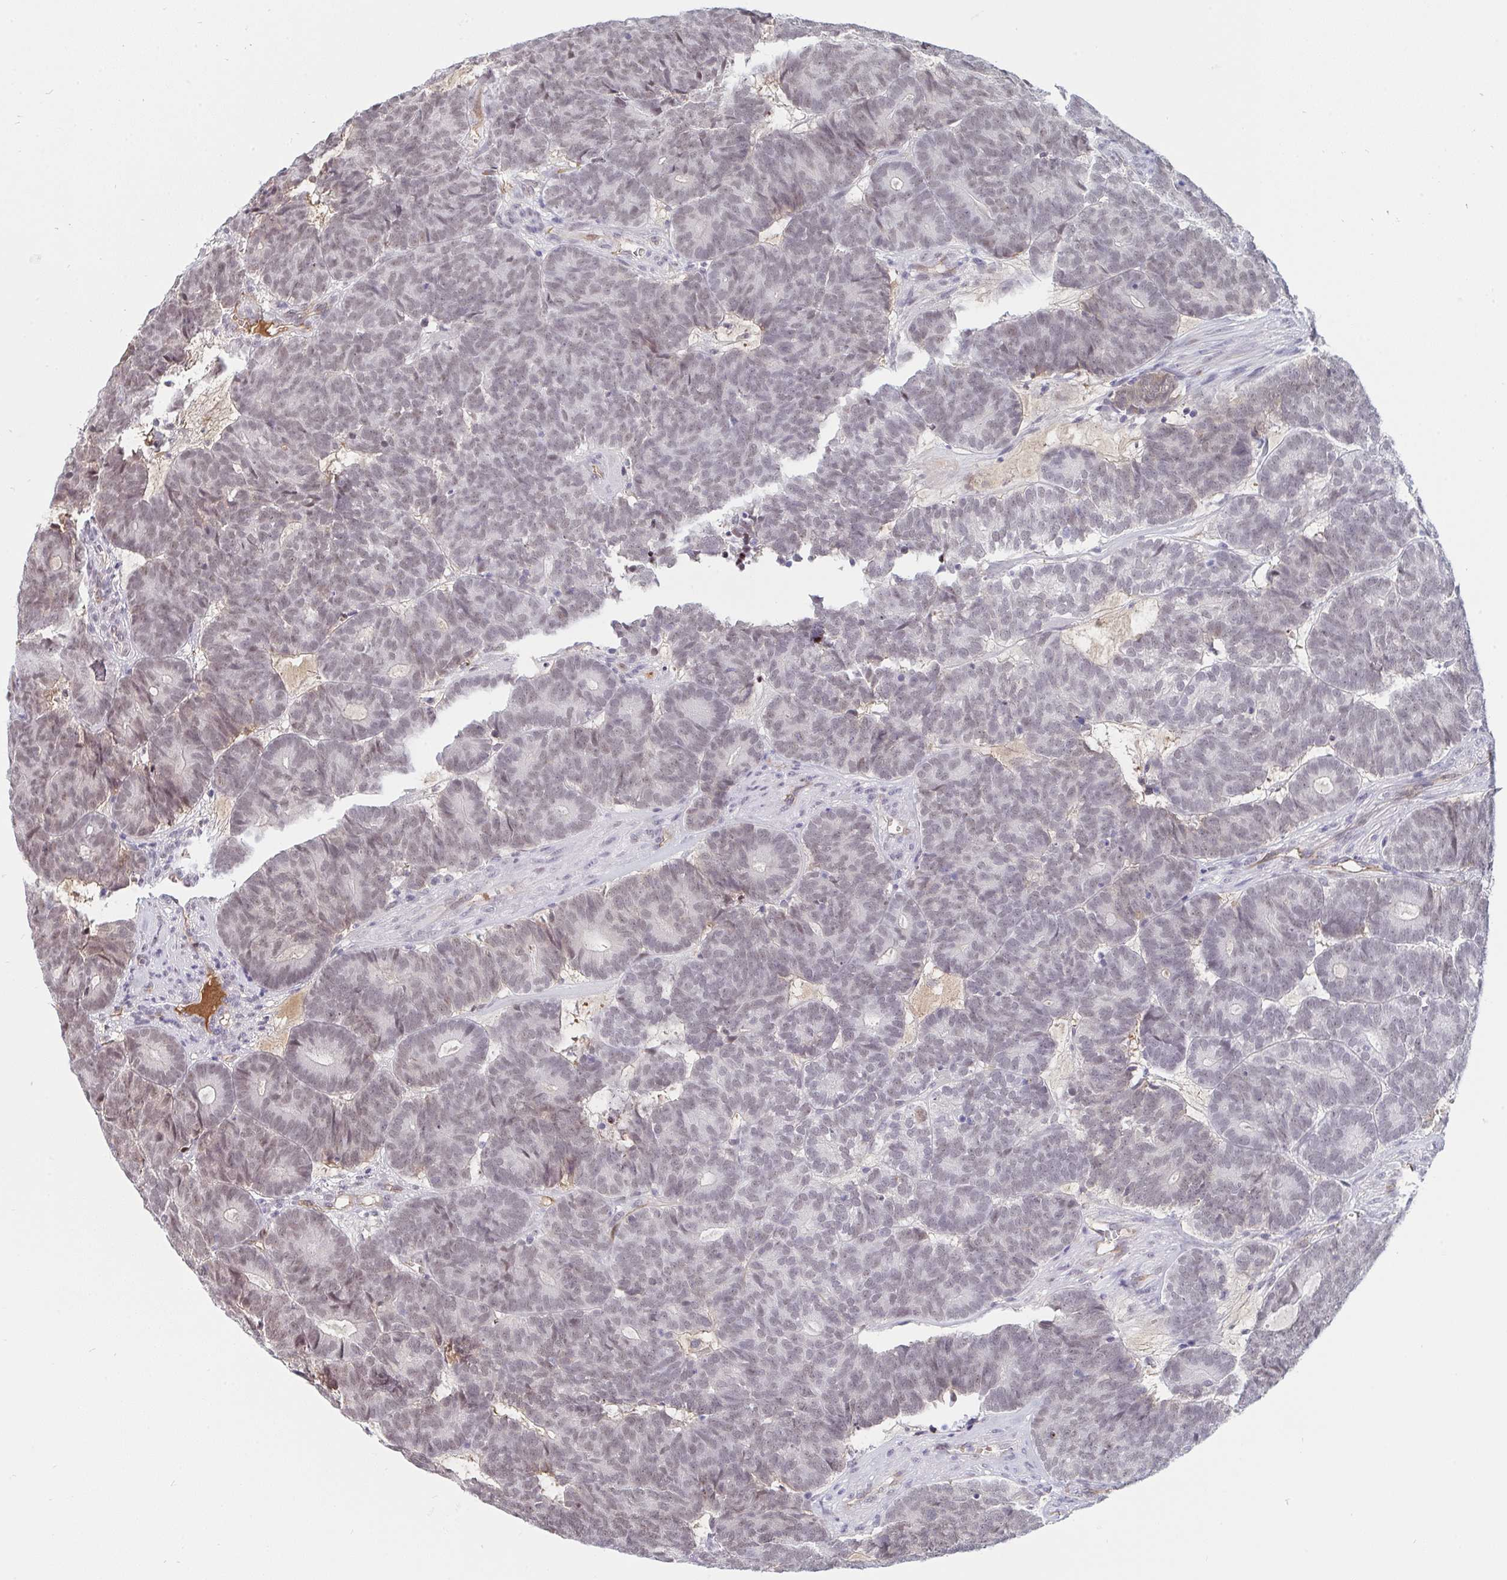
{"staining": {"intensity": "weak", "quantity": "25%-75%", "location": "nuclear"}, "tissue": "head and neck cancer", "cell_type": "Tumor cells", "image_type": "cancer", "snomed": [{"axis": "morphology", "description": "Adenocarcinoma, NOS"}, {"axis": "topography", "description": "Head-Neck"}], "caption": "DAB (3,3'-diaminobenzidine) immunohistochemical staining of human head and neck cancer demonstrates weak nuclear protein staining in approximately 25%-75% of tumor cells.", "gene": "DSCAML1", "patient": {"sex": "female", "age": 81}}